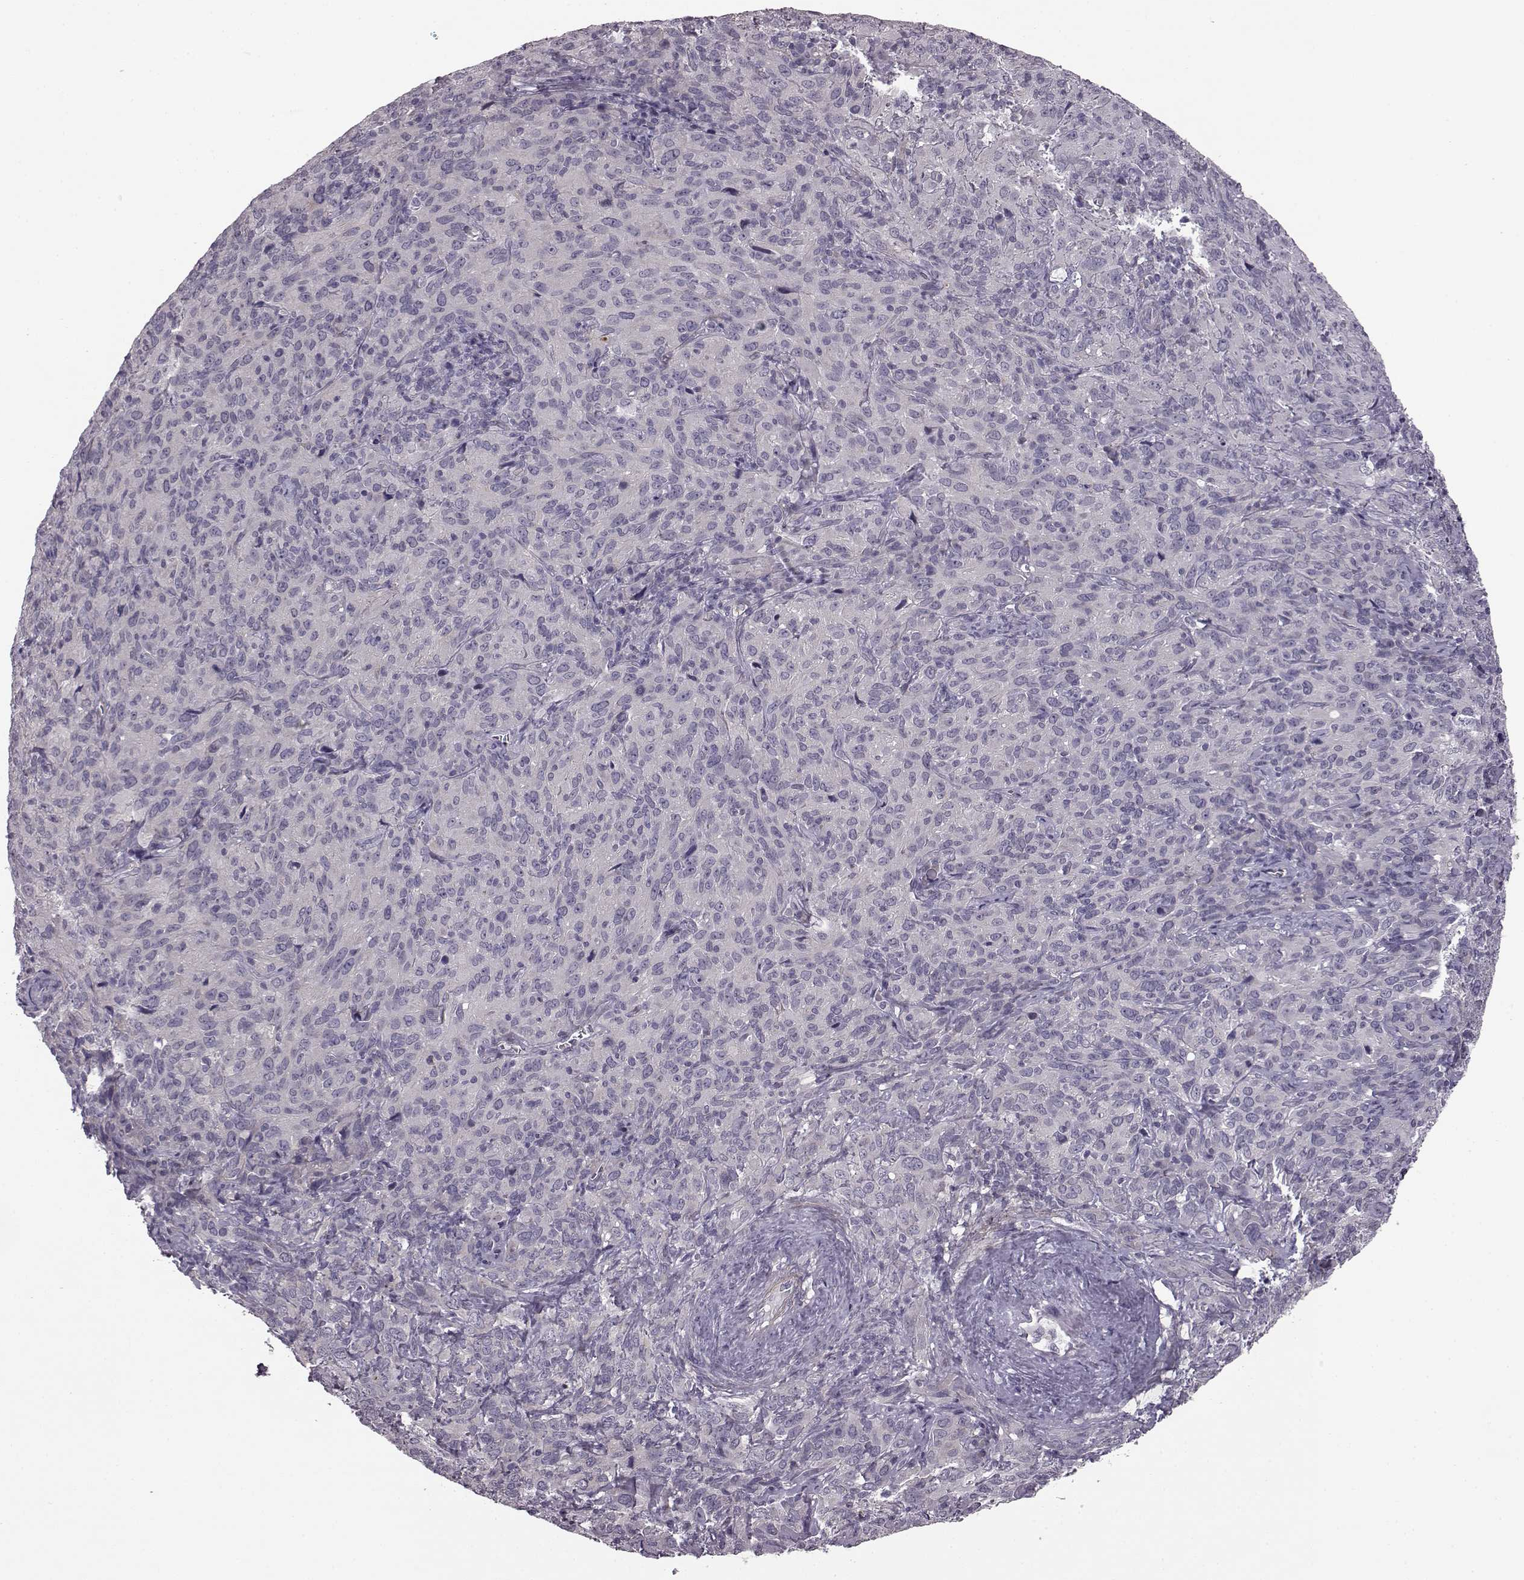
{"staining": {"intensity": "negative", "quantity": "none", "location": "none"}, "tissue": "cervical cancer", "cell_type": "Tumor cells", "image_type": "cancer", "snomed": [{"axis": "morphology", "description": "Squamous cell carcinoma, NOS"}, {"axis": "topography", "description": "Cervix"}], "caption": "Squamous cell carcinoma (cervical) was stained to show a protein in brown. There is no significant staining in tumor cells. (Stains: DAB immunohistochemistry (IHC) with hematoxylin counter stain, Microscopy: brightfield microscopy at high magnification).", "gene": "GRK1", "patient": {"sex": "female", "age": 51}}